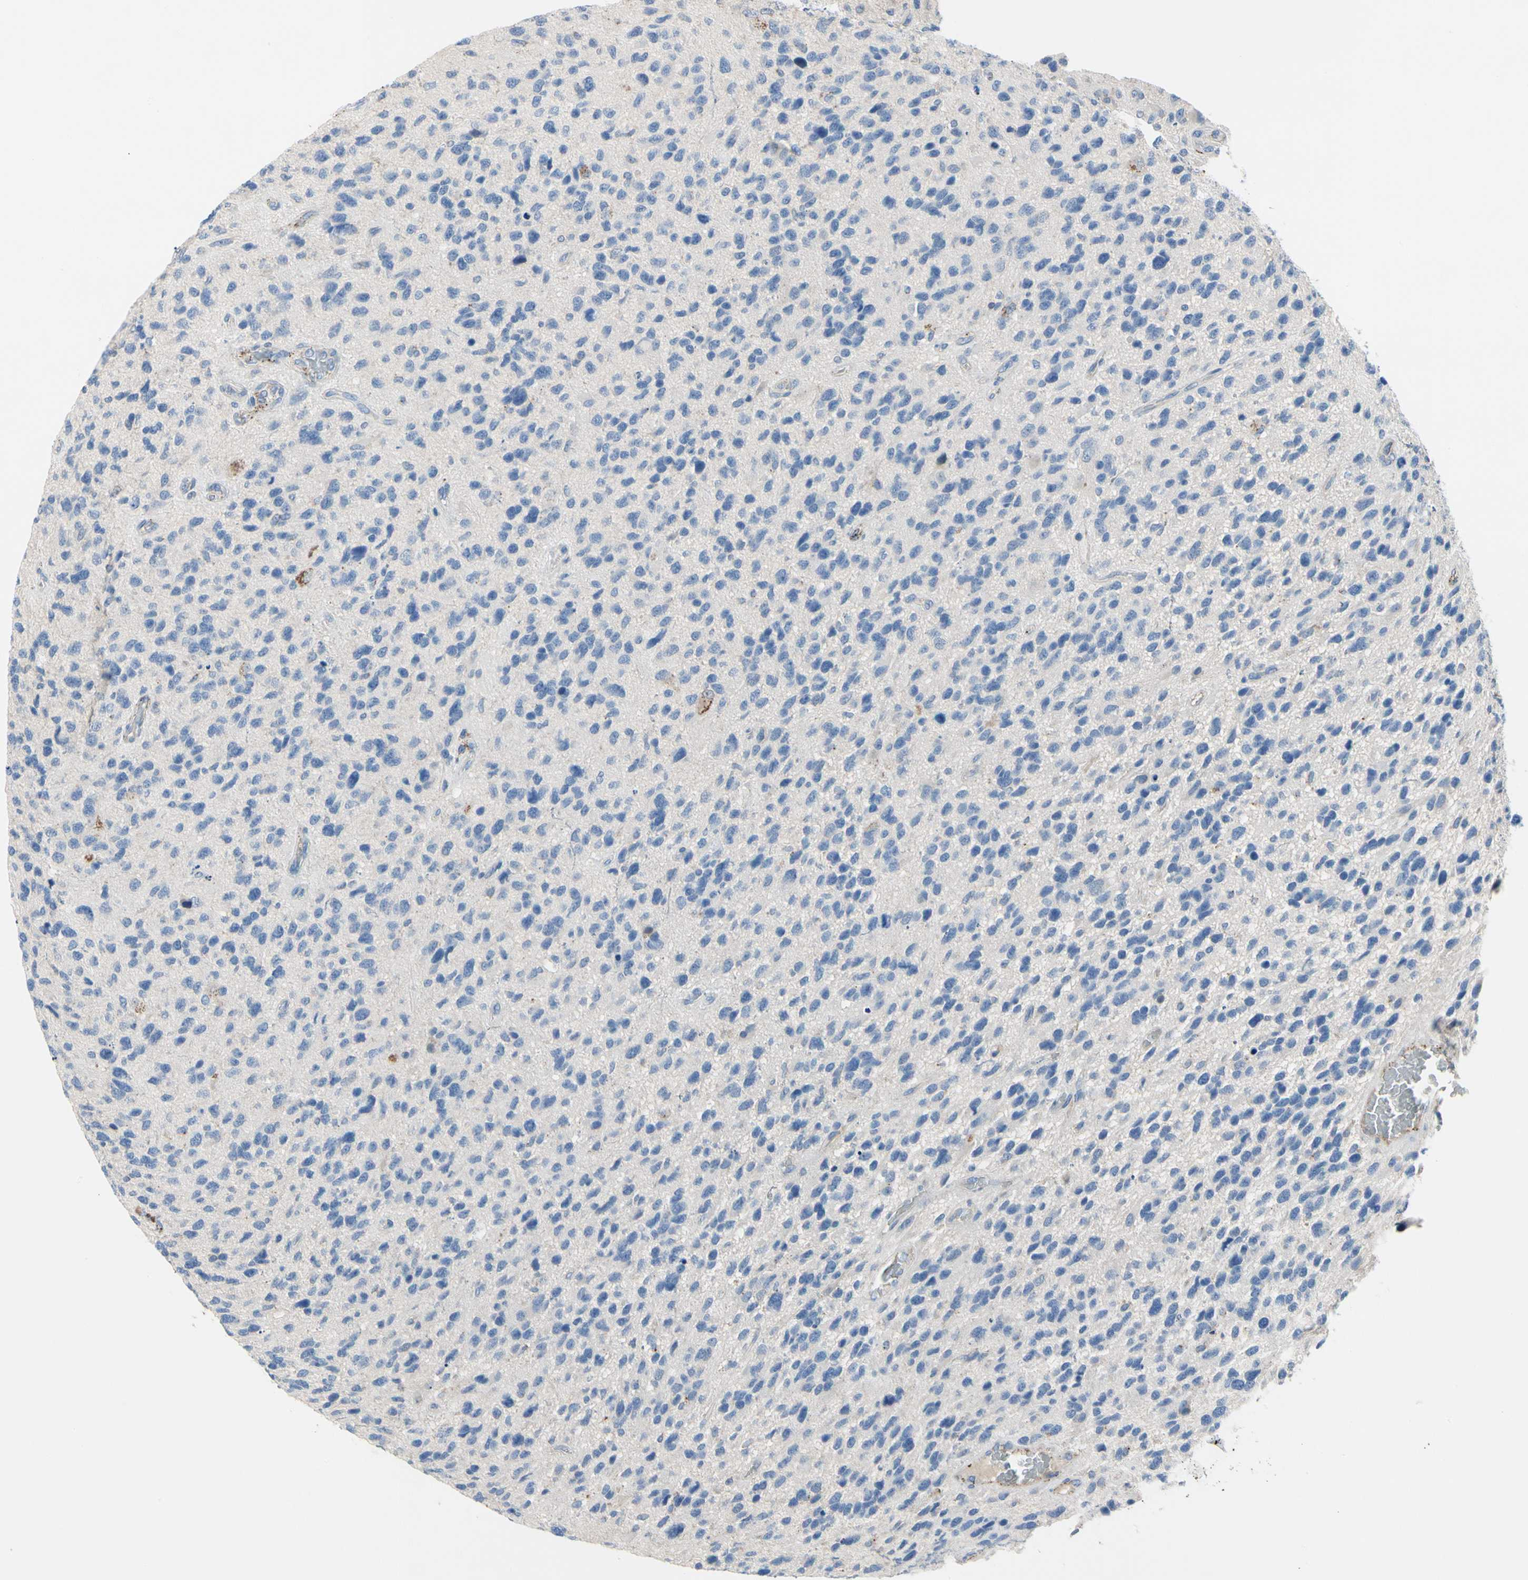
{"staining": {"intensity": "negative", "quantity": "none", "location": "none"}, "tissue": "glioma", "cell_type": "Tumor cells", "image_type": "cancer", "snomed": [{"axis": "morphology", "description": "Glioma, malignant, High grade"}, {"axis": "topography", "description": "Brain"}], "caption": "Human glioma stained for a protein using IHC displays no expression in tumor cells.", "gene": "RETSAT", "patient": {"sex": "female", "age": 58}}